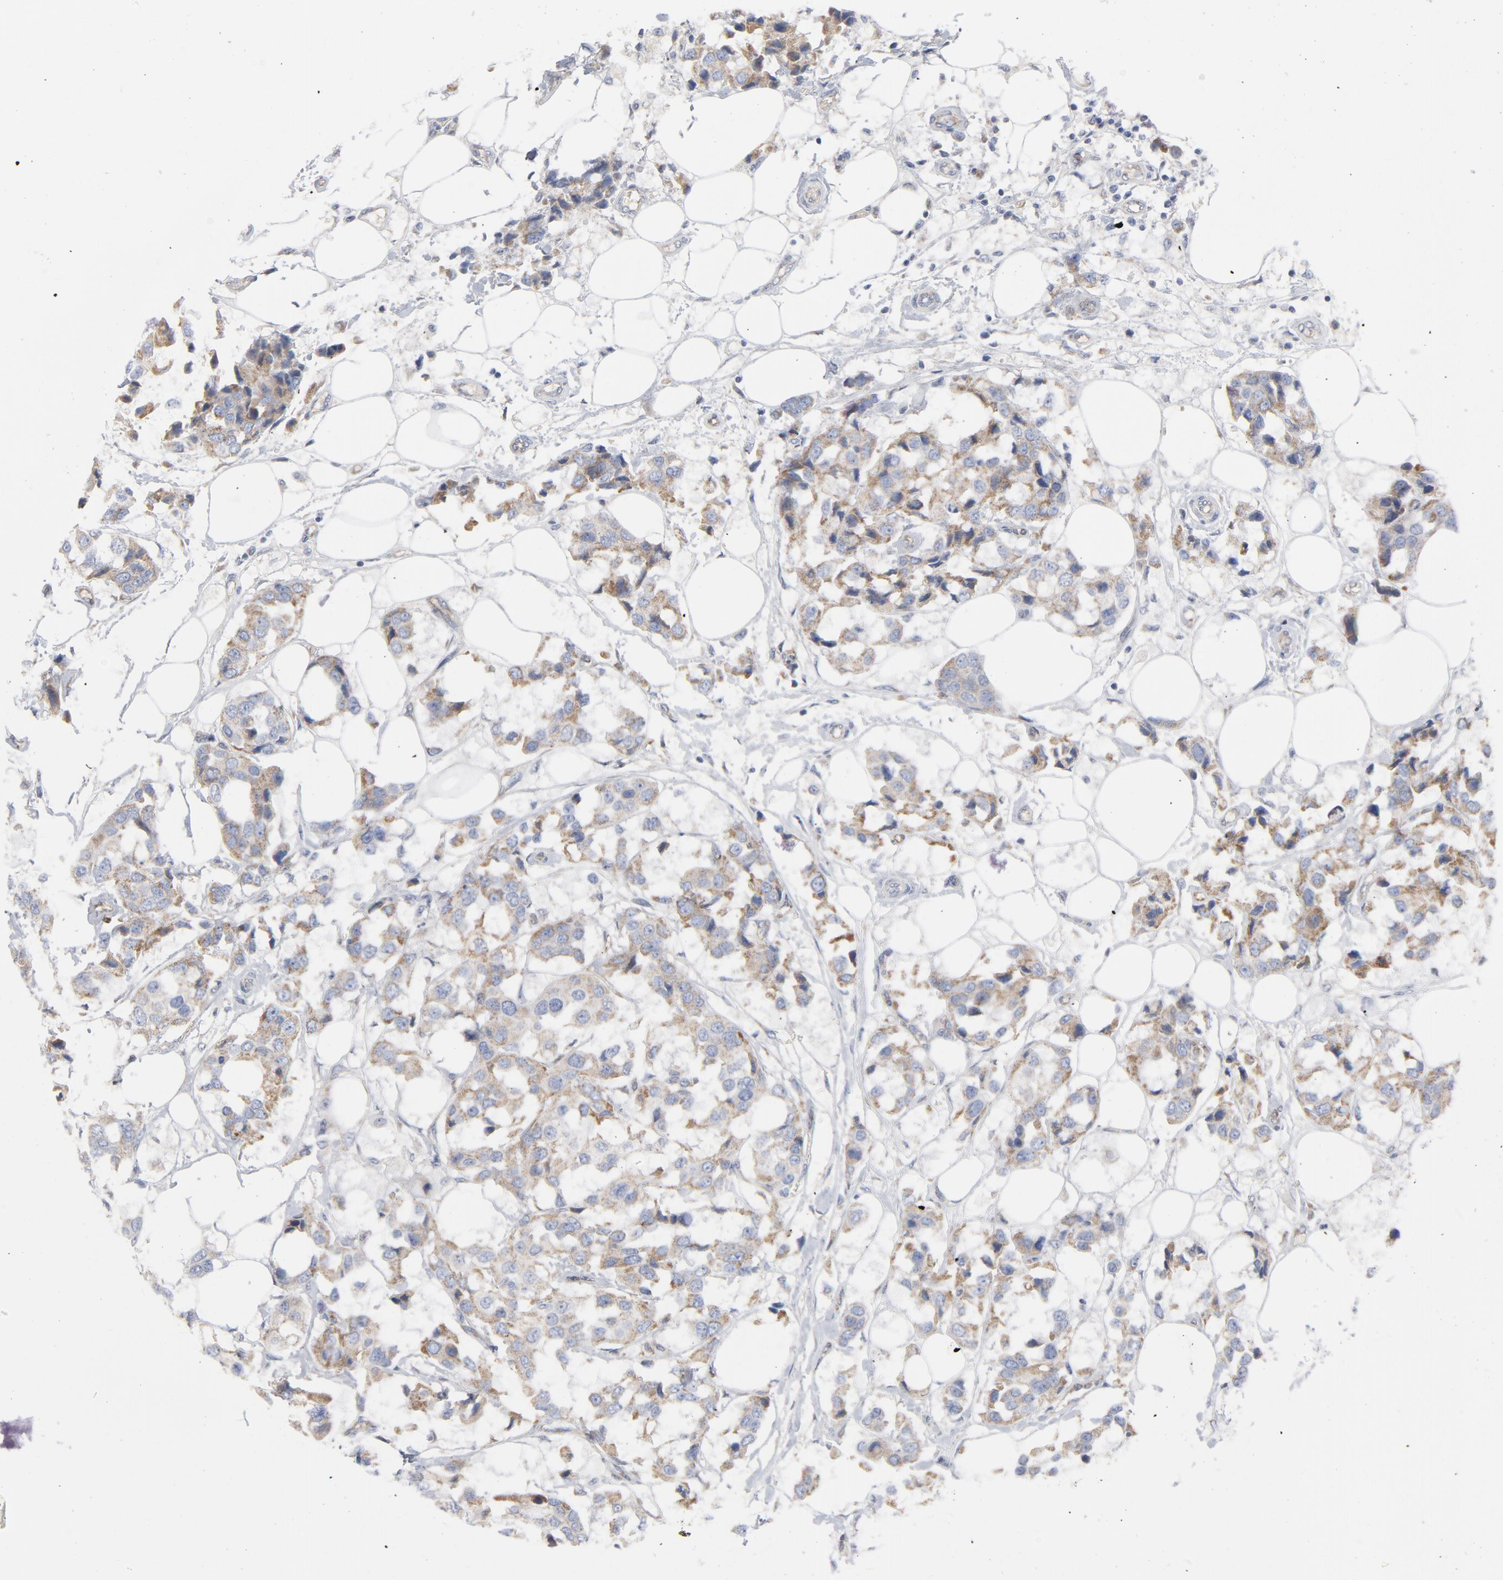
{"staining": {"intensity": "moderate", "quantity": ">75%", "location": "cytoplasmic/membranous"}, "tissue": "breast cancer", "cell_type": "Tumor cells", "image_type": "cancer", "snomed": [{"axis": "morphology", "description": "Duct carcinoma"}, {"axis": "topography", "description": "Breast"}], "caption": "Immunohistochemical staining of breast intraductal carcinoma displays medium levels of moderate cytoplasmic/membranous protein expression in about >75% of tumor cells.", "gene": "OXA1L", "patient": {"sex": "female", "age": 80}}